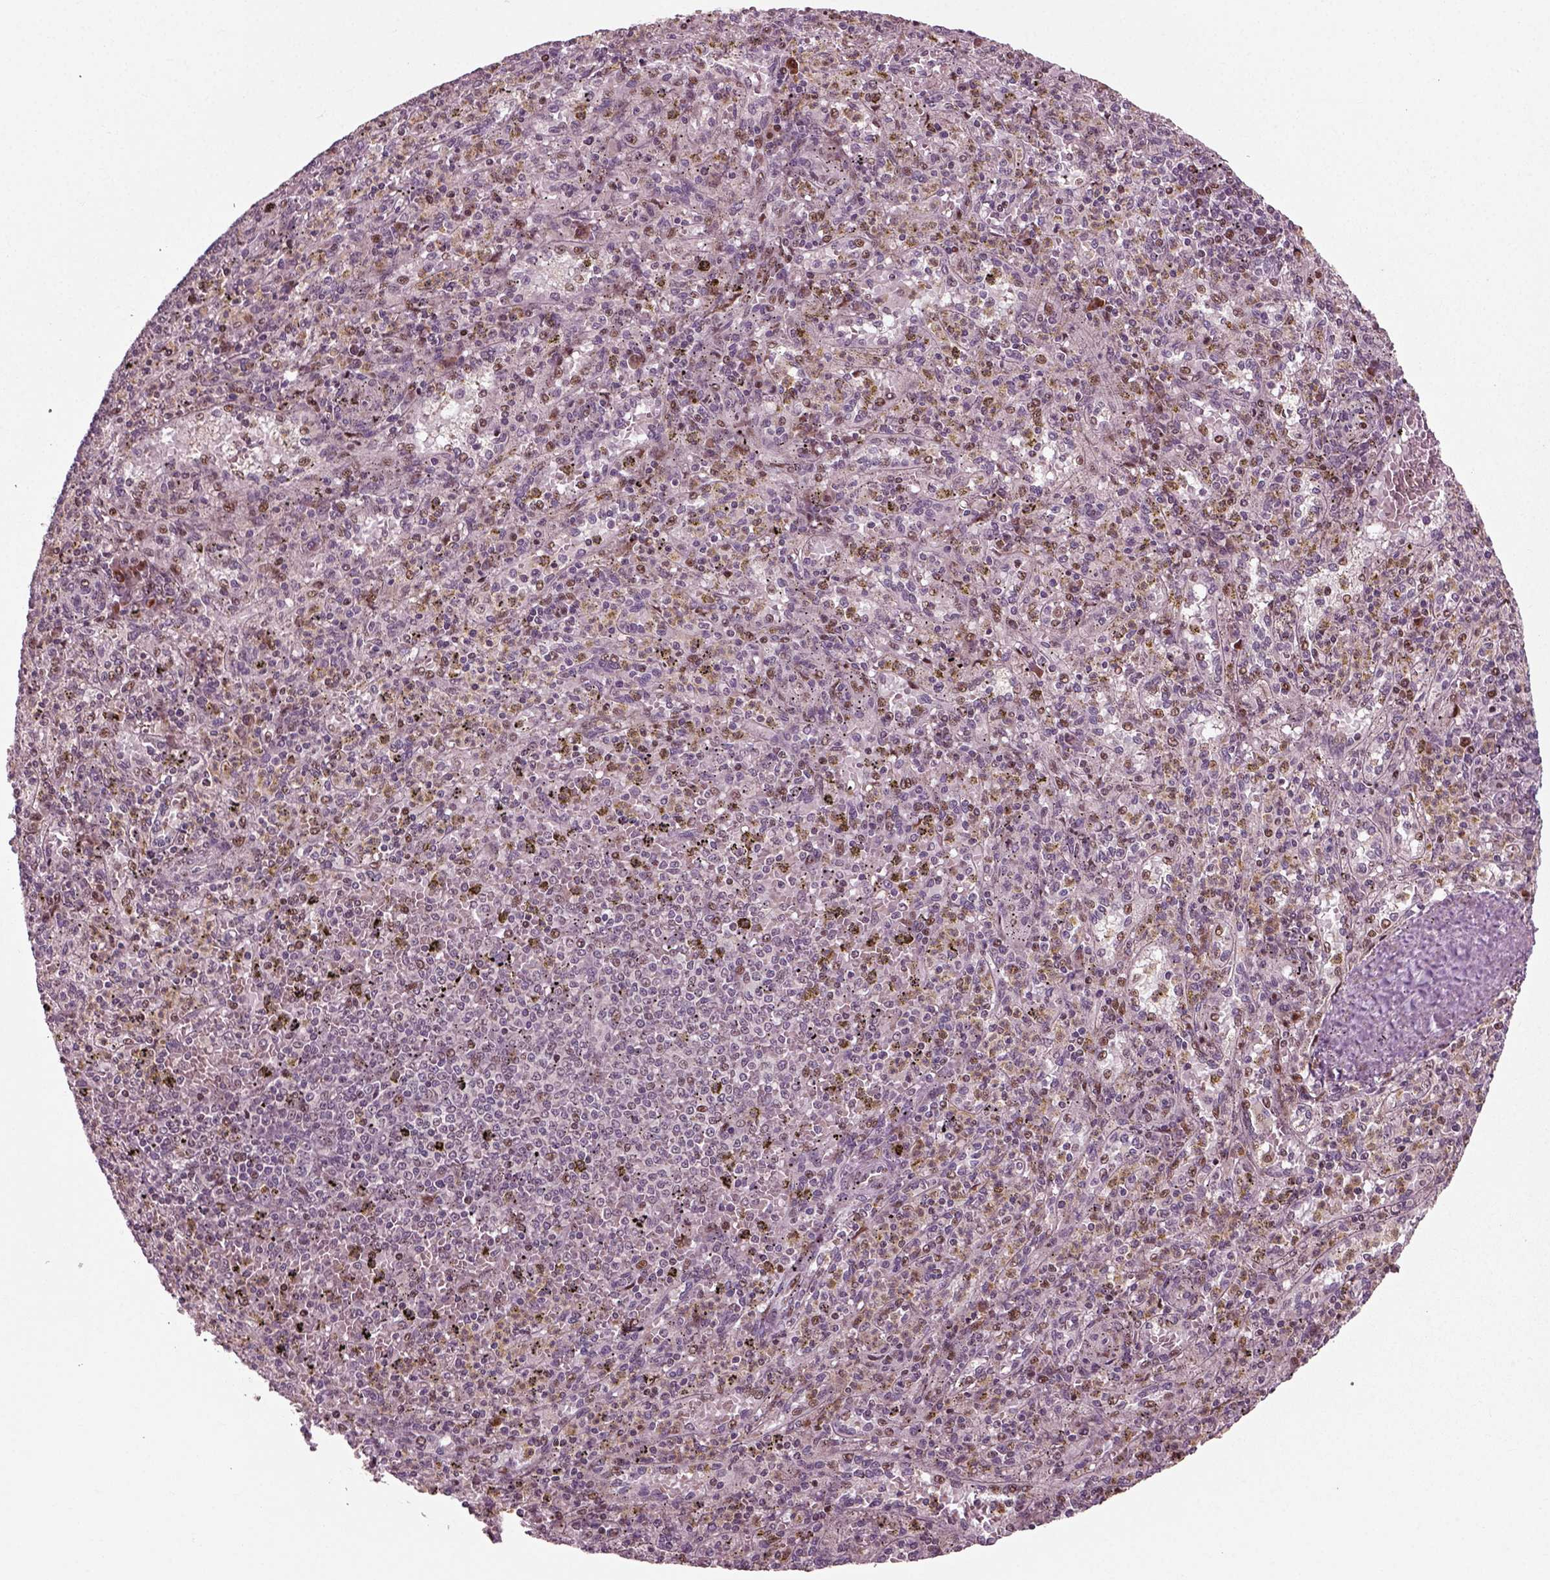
{"staining": {"intensity": "moderate", "quantity": "<25%", "location": "nuclear"}, "tissue": "spleen", "cell_type": "Cells in red pulp", "image_type": "normal", "snomed": [{"axis": "morphology", "description": "Normal tissue, NOS"}, {"axis": "topography", "description": "Spleen"}], "caption": "This micrograph exhibits immunohistochemistry staining of normal spleen, with low moderate nuclear staining in approximately <25% of cells in red pulp.", "gene": "CDC14A", "patient": {"sex": "male", "age": 60}}